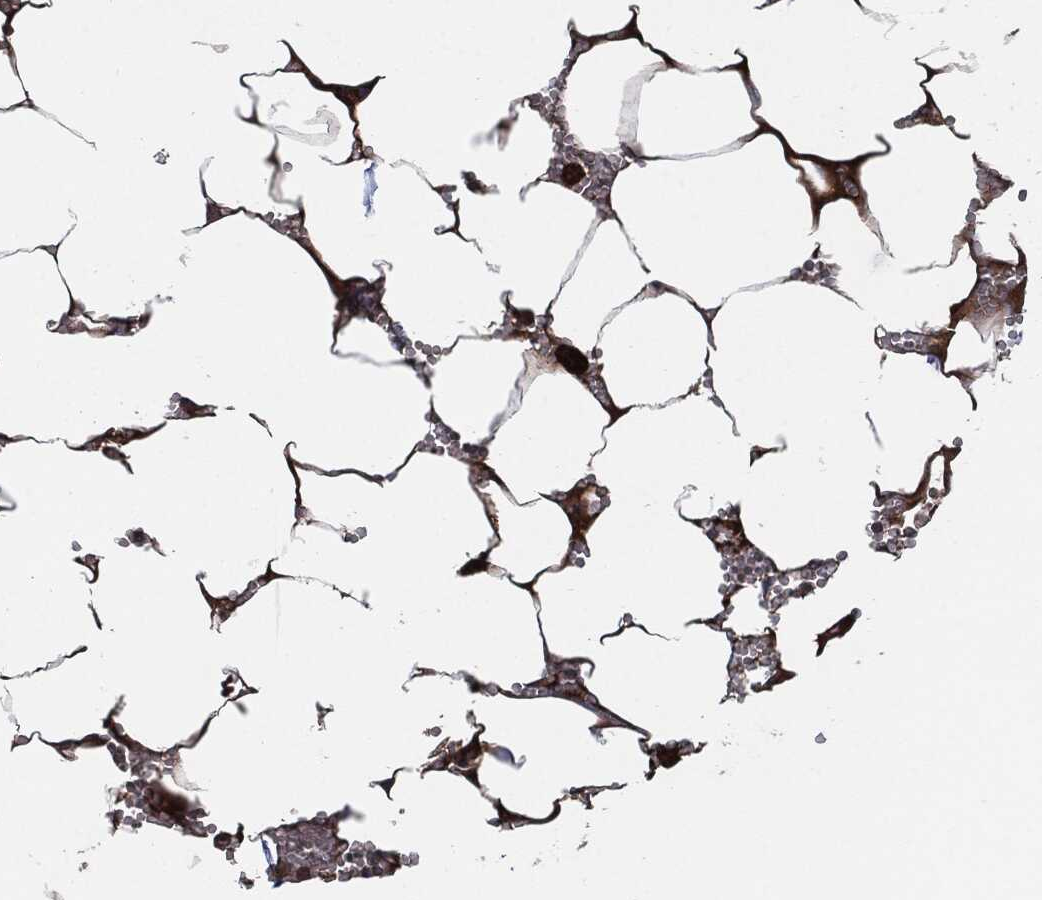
{"staining": {"intensity": "strong", "quantity": "25%-75%", "location": "cytoplasmic/membranous"}, "tissue": "bone marrow", "cell_type": "Hematopoietic cells", "image_type": "normal", "snomed": [{"axis": "morphology", "description": "Normal tissue, NOS"}, {"axis": "topography", "description": "Bone marrow"}], "caption": "Approximately 25%-75% of hematopoietic cells in benign human bone marrow exhibit strong cytoplasmic/membranous protein staining as visualized by brown immunohistochemical staining.", "gene": "TMEM11", "patient": {"sex": "female", "age": 64}}